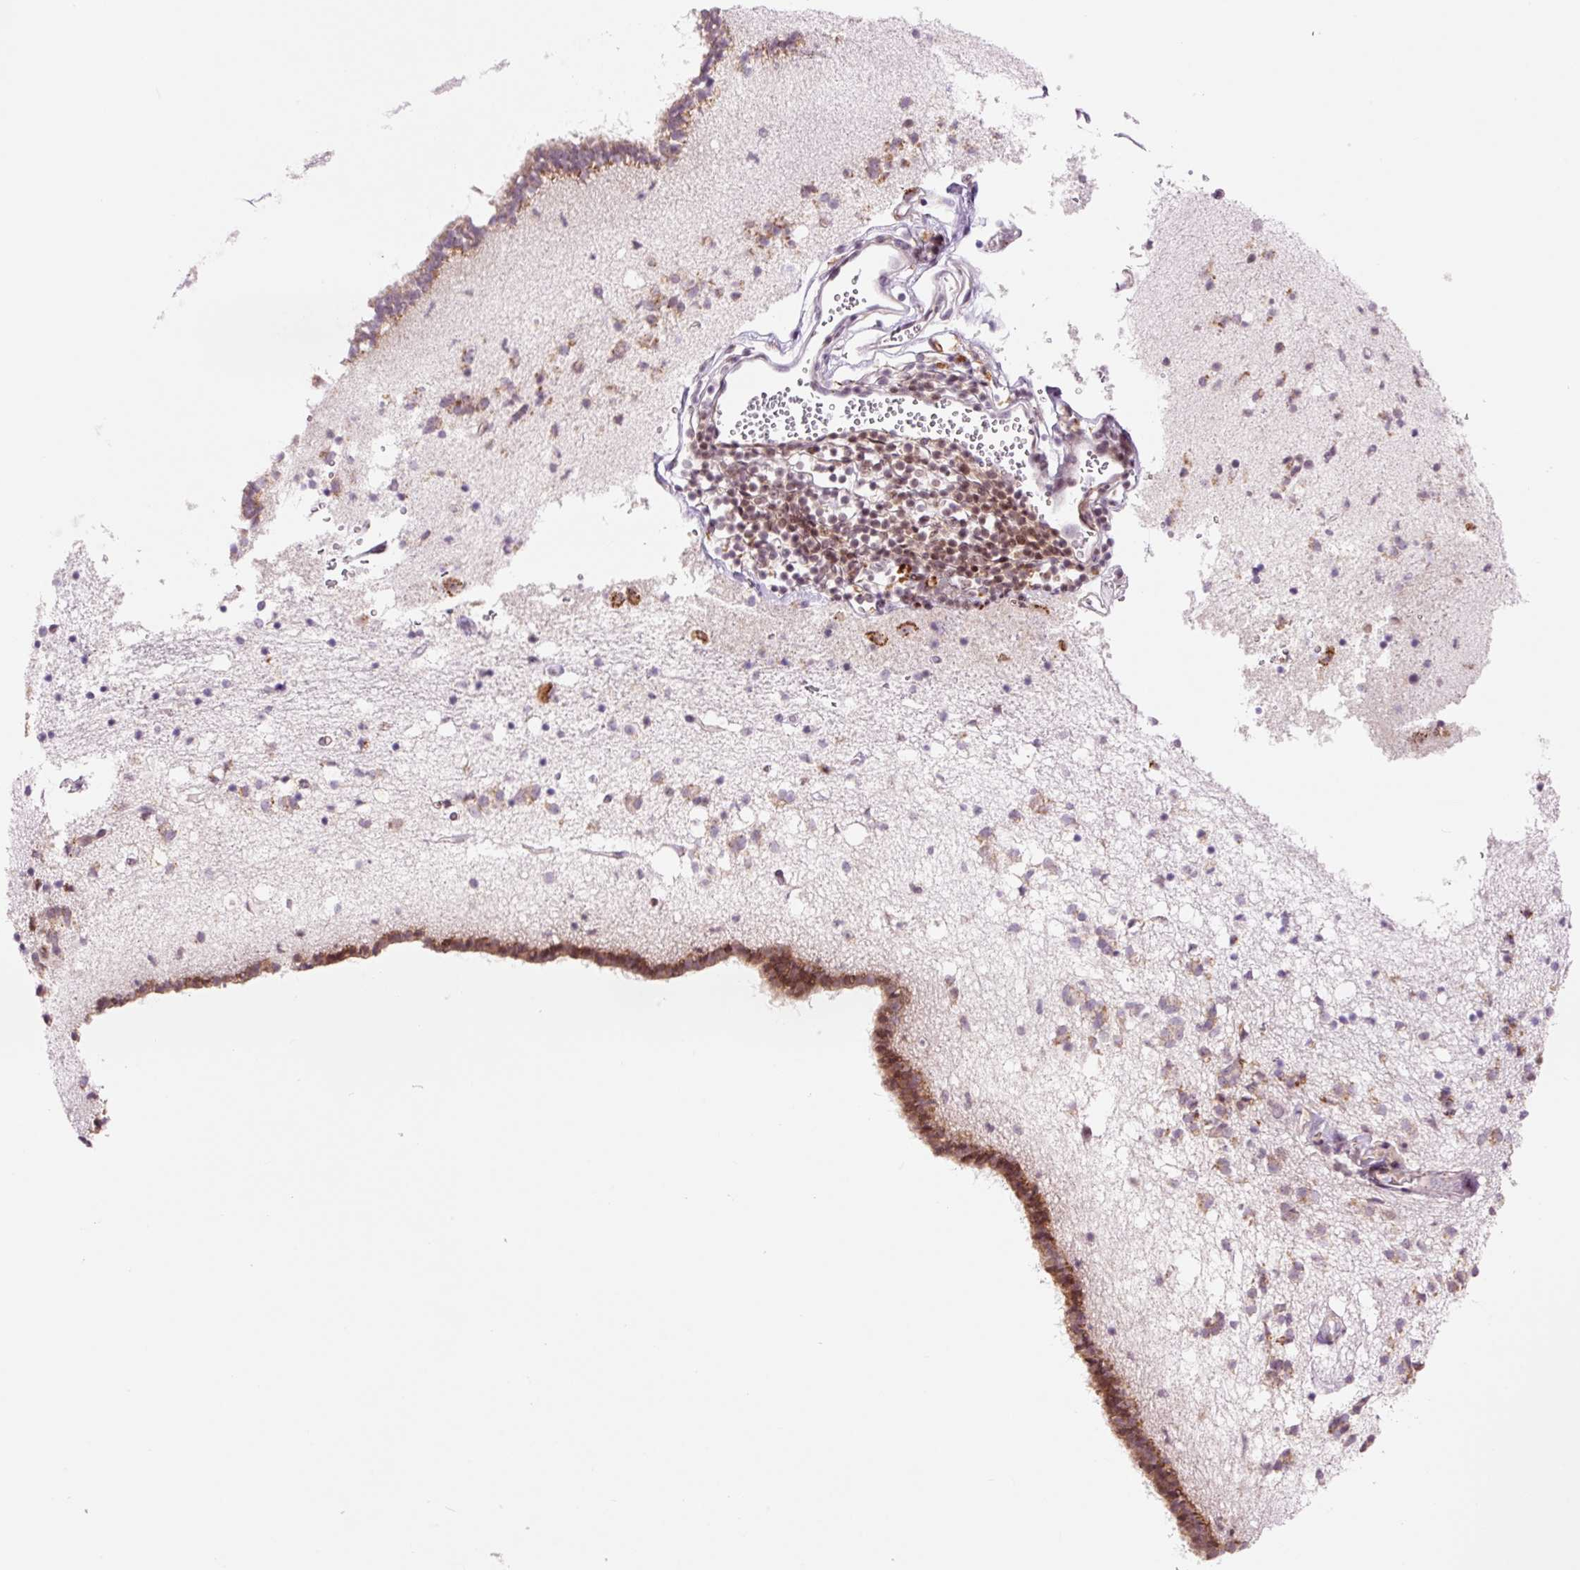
{"staining": {"intensity": "moderate", "quantity": "25%-75%", "location": "cytoplasmic/membranous"}, "tissue": "caudate", "cell_type": "Glial cells", "image_type": "normal", "snomed": [{"axis": "morphology", "description": "Normal tissue, NOS"}, {"axis": "topography", "description": "Lateral ventricle wall"}], "caption": "IHC staining of unremarkable caudate, which shows medium levels of moderate cytoplasmic/membranous staining in approximately 25%-75% of glial cells indicating moderate cytoplasmic/membranous protein staining. The staining was performed using DAB (3,3'-diaminobenzidine) (brown) for protein detection and nuclei were counterstained in hematoxylin (blue).", "gene": "RPL41", "patient": {"sex": "male", "age": 58}}